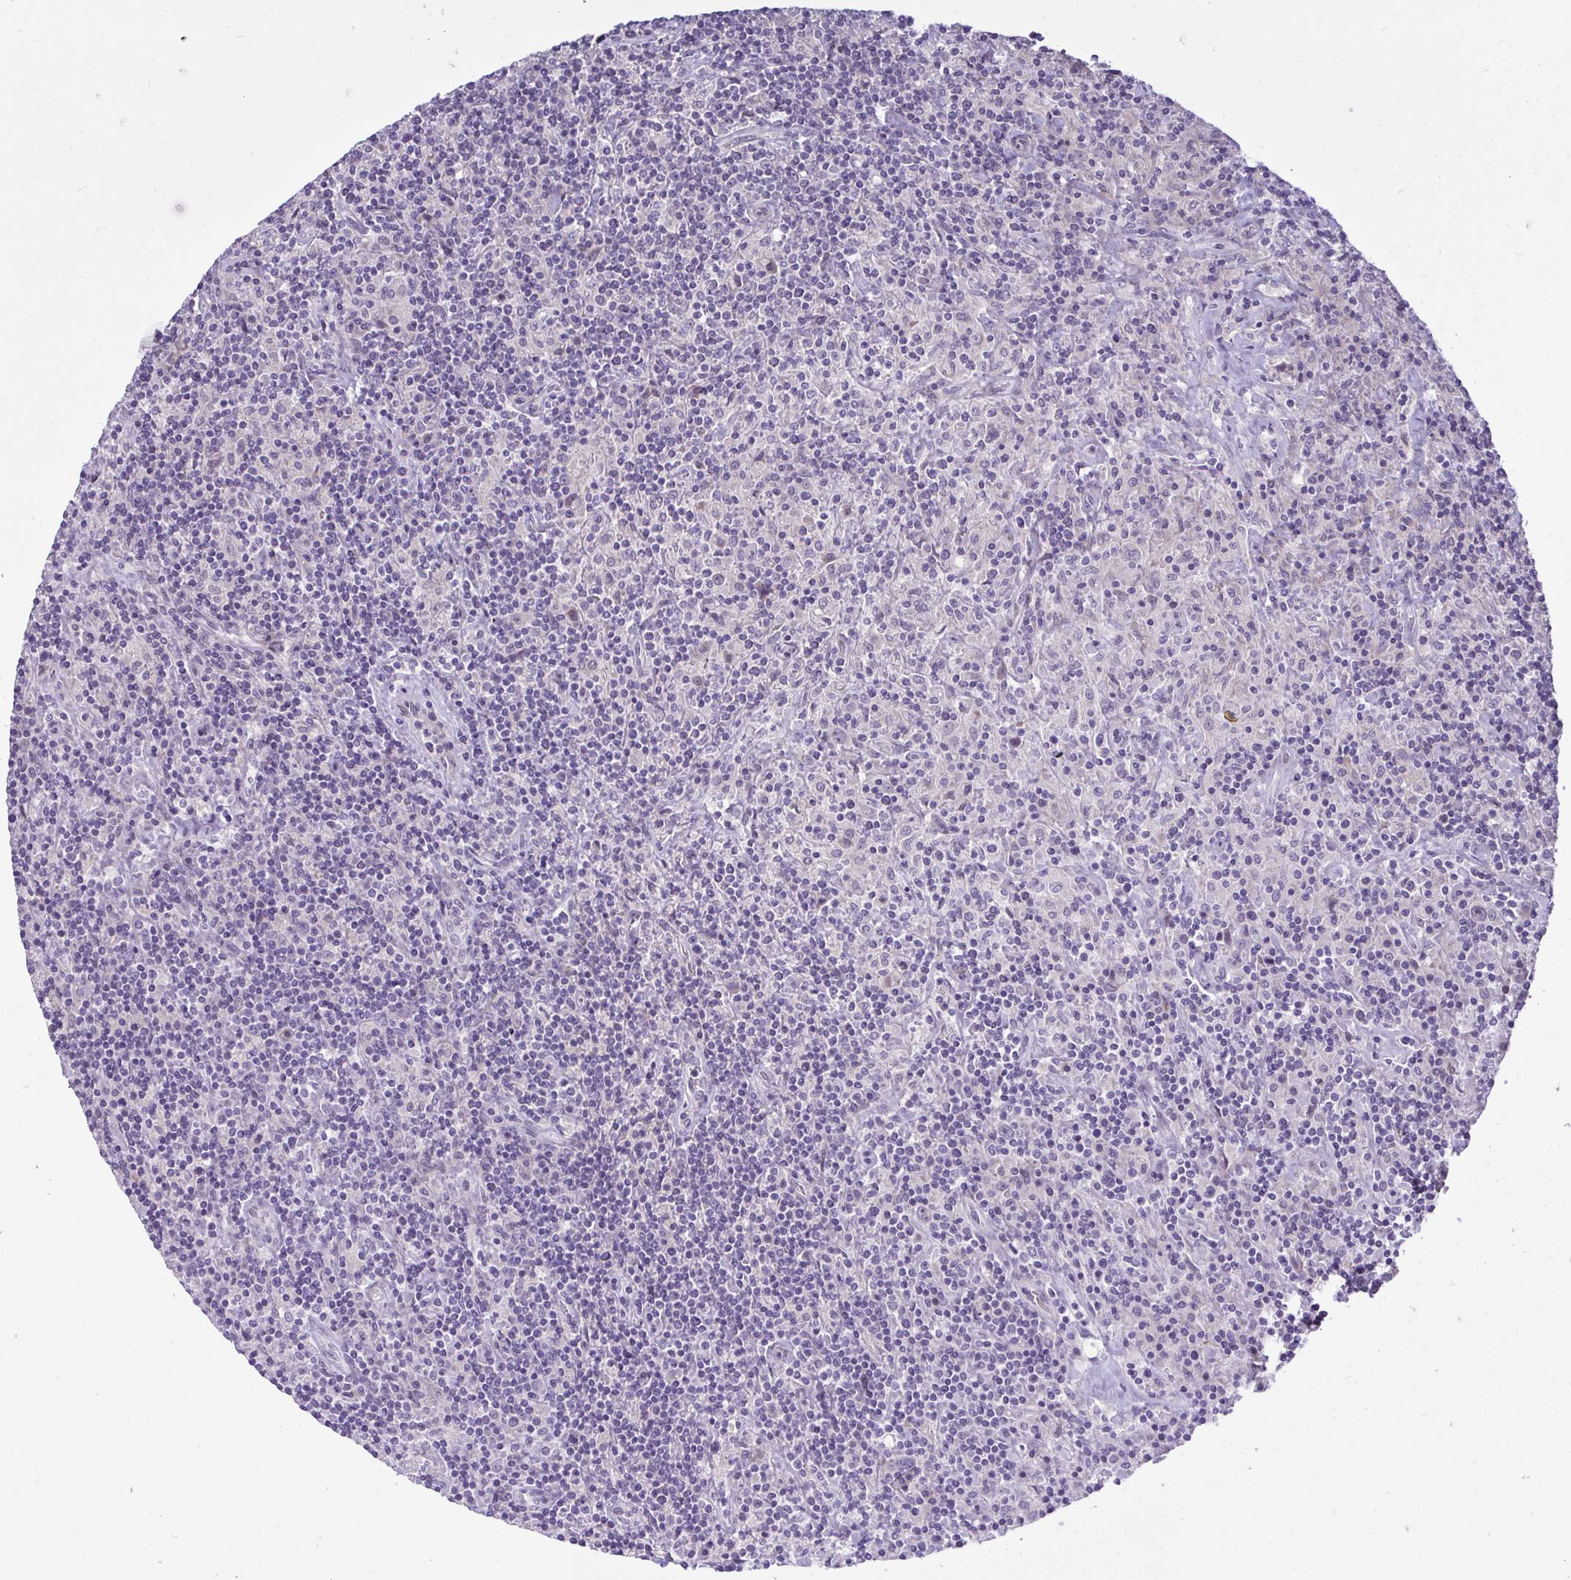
{"staining": {"intensity": "negative", "quantity": "none", "location": "none"}, "tissue": "lymphoma", "cell_type": "Tumor cells", "image_type": "cancer", "snomed": [{"axis": "morphology", "description": "Hodgkin's disease, NOS"}, {"axis": "topography", "description": "Lymph node"}], "caption": "Immunohistochemistry (IHC) photomicrograph of neoplastic tissue: Hodgkin's disease stained with DAB (3,3'-diaminobenzidine) demonstrates no significant protein staining in tumor cells. The staining is performed using DAB (3,3'-diaminobenzidine) brown chromogen with nuclei counter-stained in using hematoxylin.", "gene": "HMBOX1", "patient": {"sex": "male", "age": 70}}